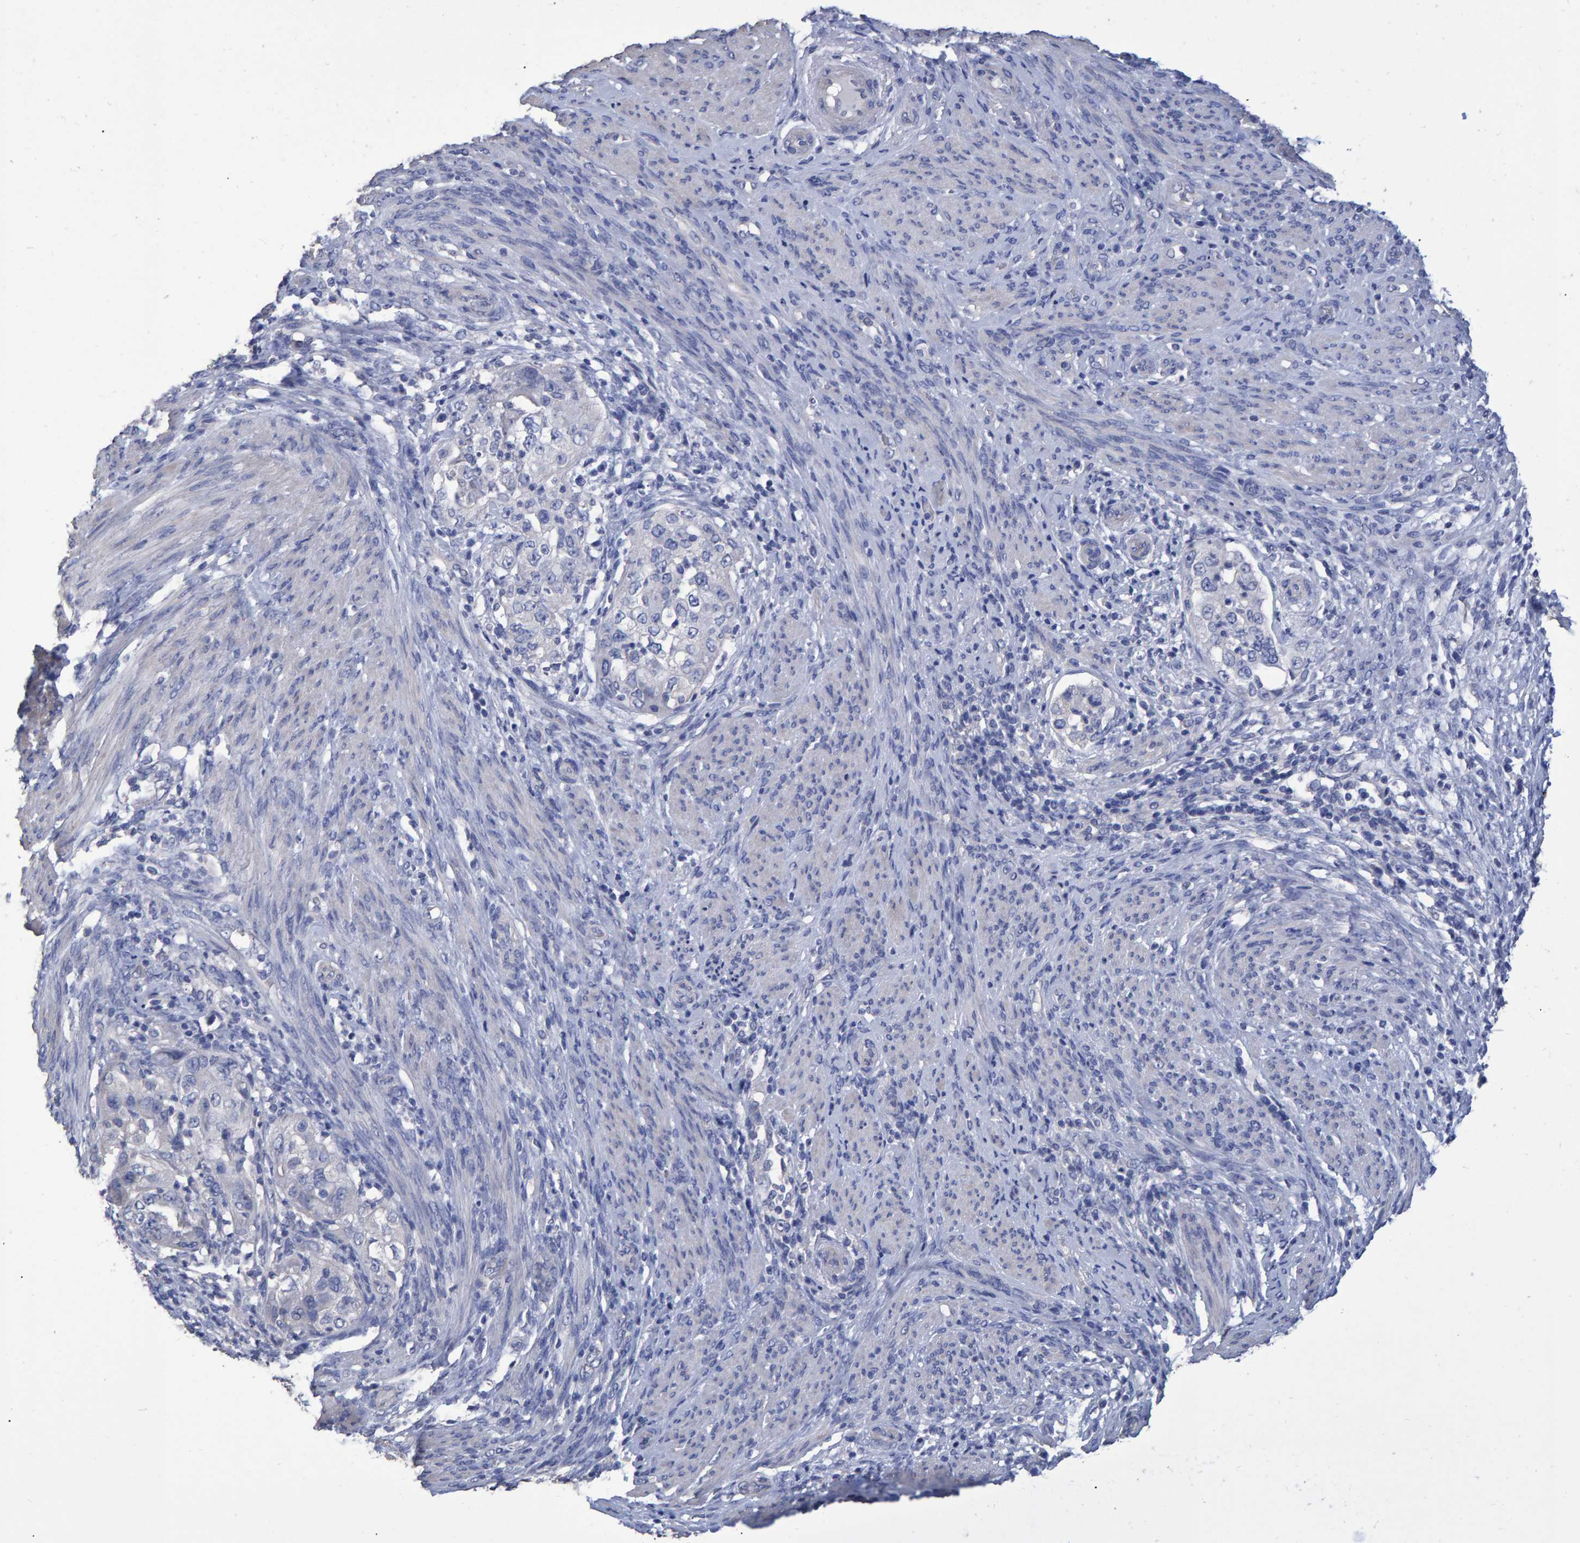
{"staining": {"intensity": "negative", "quantity": "none", "location": "none"}, "tissue": "endometrial cancer", "cell_type": "Tumor cells", "image_type": "cancer", "snomed": [{"axis": "morphology", "description": "Adenocarcinoma, NOS"}, {"axis": "topography", "description": "Endometrium"}], "caption": "The immunohistochemistry photomicrograph has no significant expression in tumor cells of adenocarcinoma (endometrial) tissue.", "gene": "HEMGN", "patient": {"sex": "female", "age": 85}}